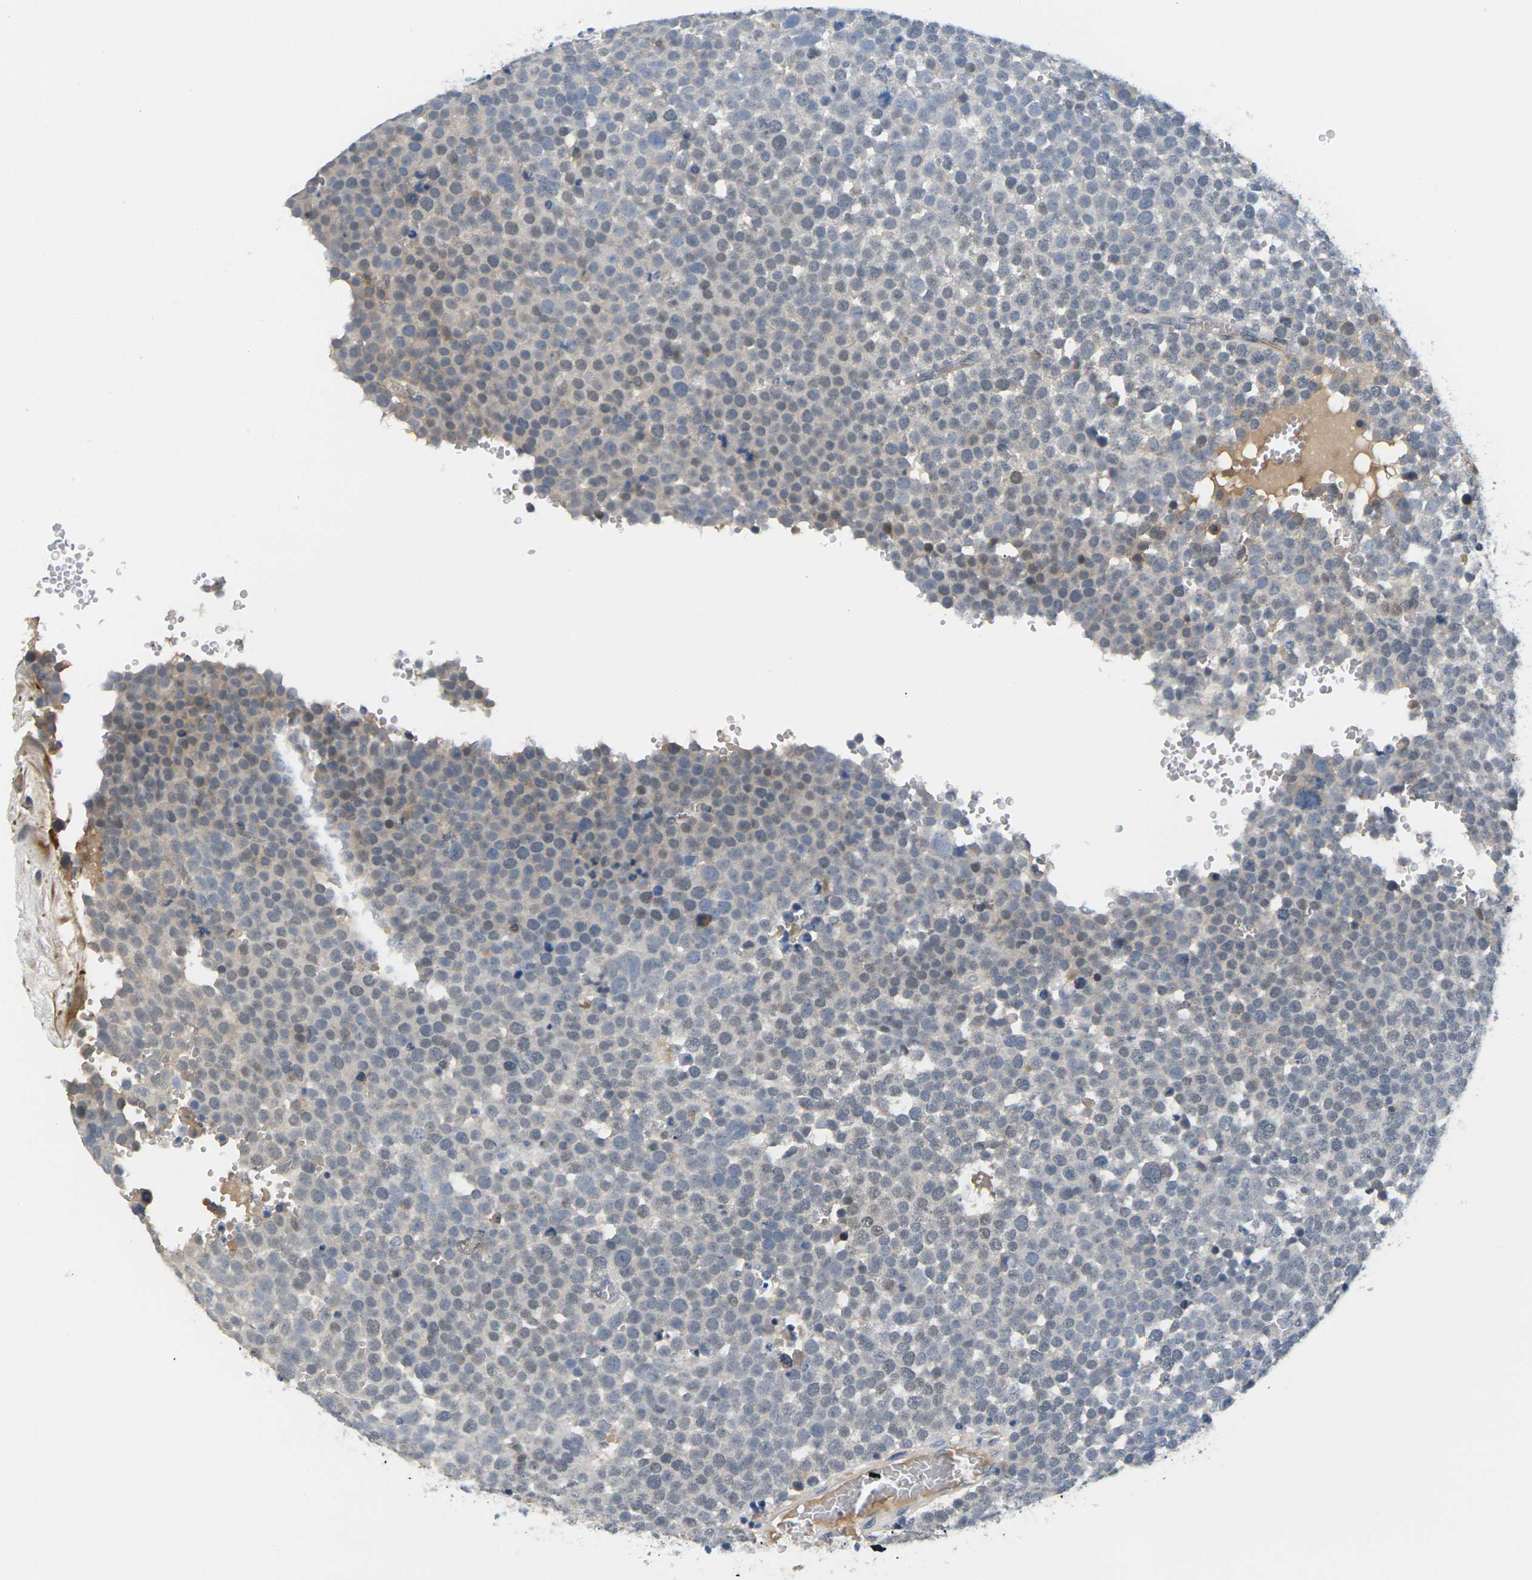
{"staining": {"intensity": "moderate", "quantity": "<25%", "location": "nuclear"}, "tissue": "testis cancer", "cell_type": "Tumor cells", "image_type": "cancer", "snomed": [{"axis": "morphology", "description": "Seminoma, NOS"}, {"axis": "topography", "description": "Testis"}], "caption": "The histopathology image shows a brown stain indicating the presence of a protein in the nuclear of tumor cells in testis seminoma. The protein is shown in brown color, while the nuclei are stained blue.", "gene": "PKP2", "patient": {"sex": "male", "age": 71}}